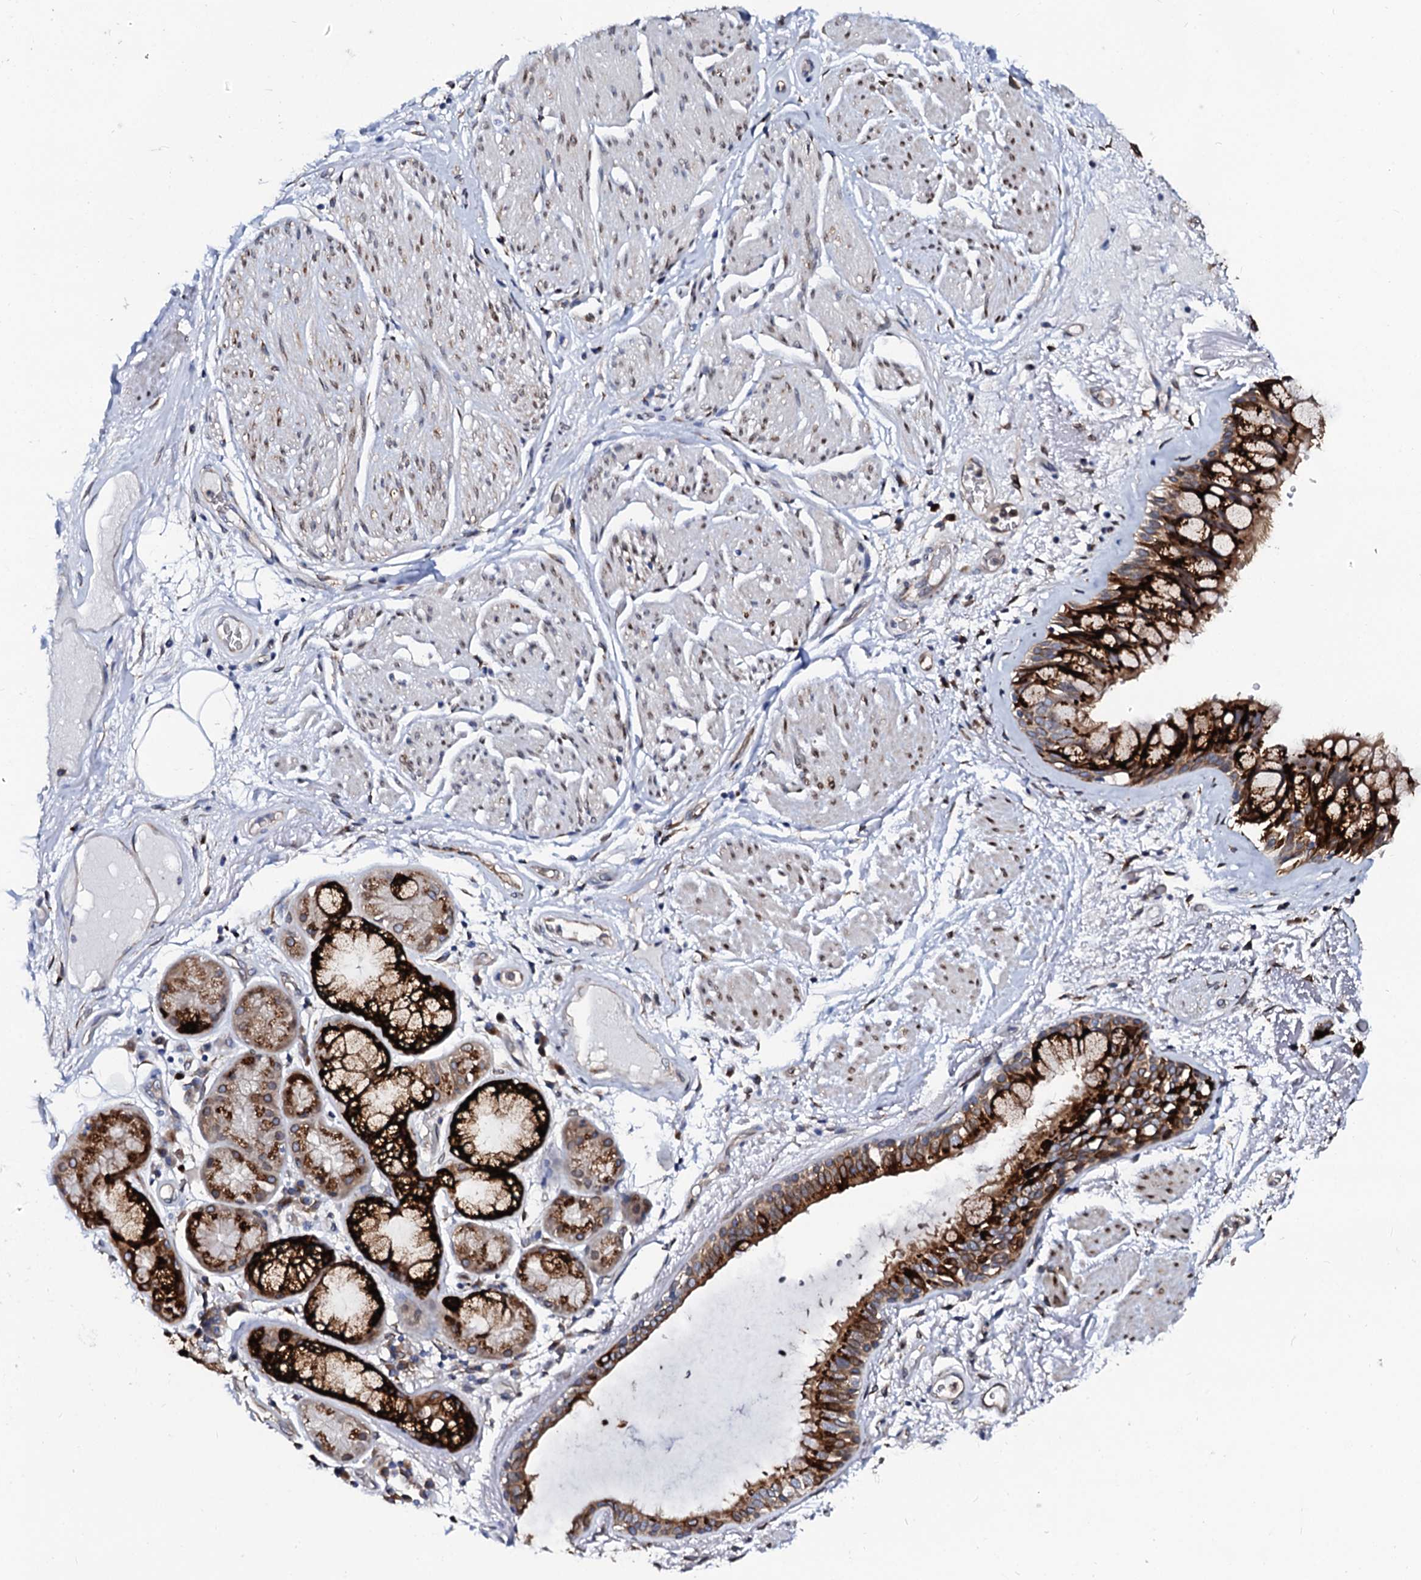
{"staining": {"intensity": "negative", "quantity": "none", "location": "none"}, "tissue": "adipose tissue", "cell_type": "Adipocytes", "image_type": "normal", "snomed": [{"axis": "morphology", "description": "Normal tissue, NOS"}, {"axis": "topography", "description": "Bronchus"}], "caption": "IHC image of benign human adipose tissue stained for a protein (brown), which displays no positivity in adipocytes.", "gene": "TMCO3", "patient": {"sex": "male", "age": 66}}